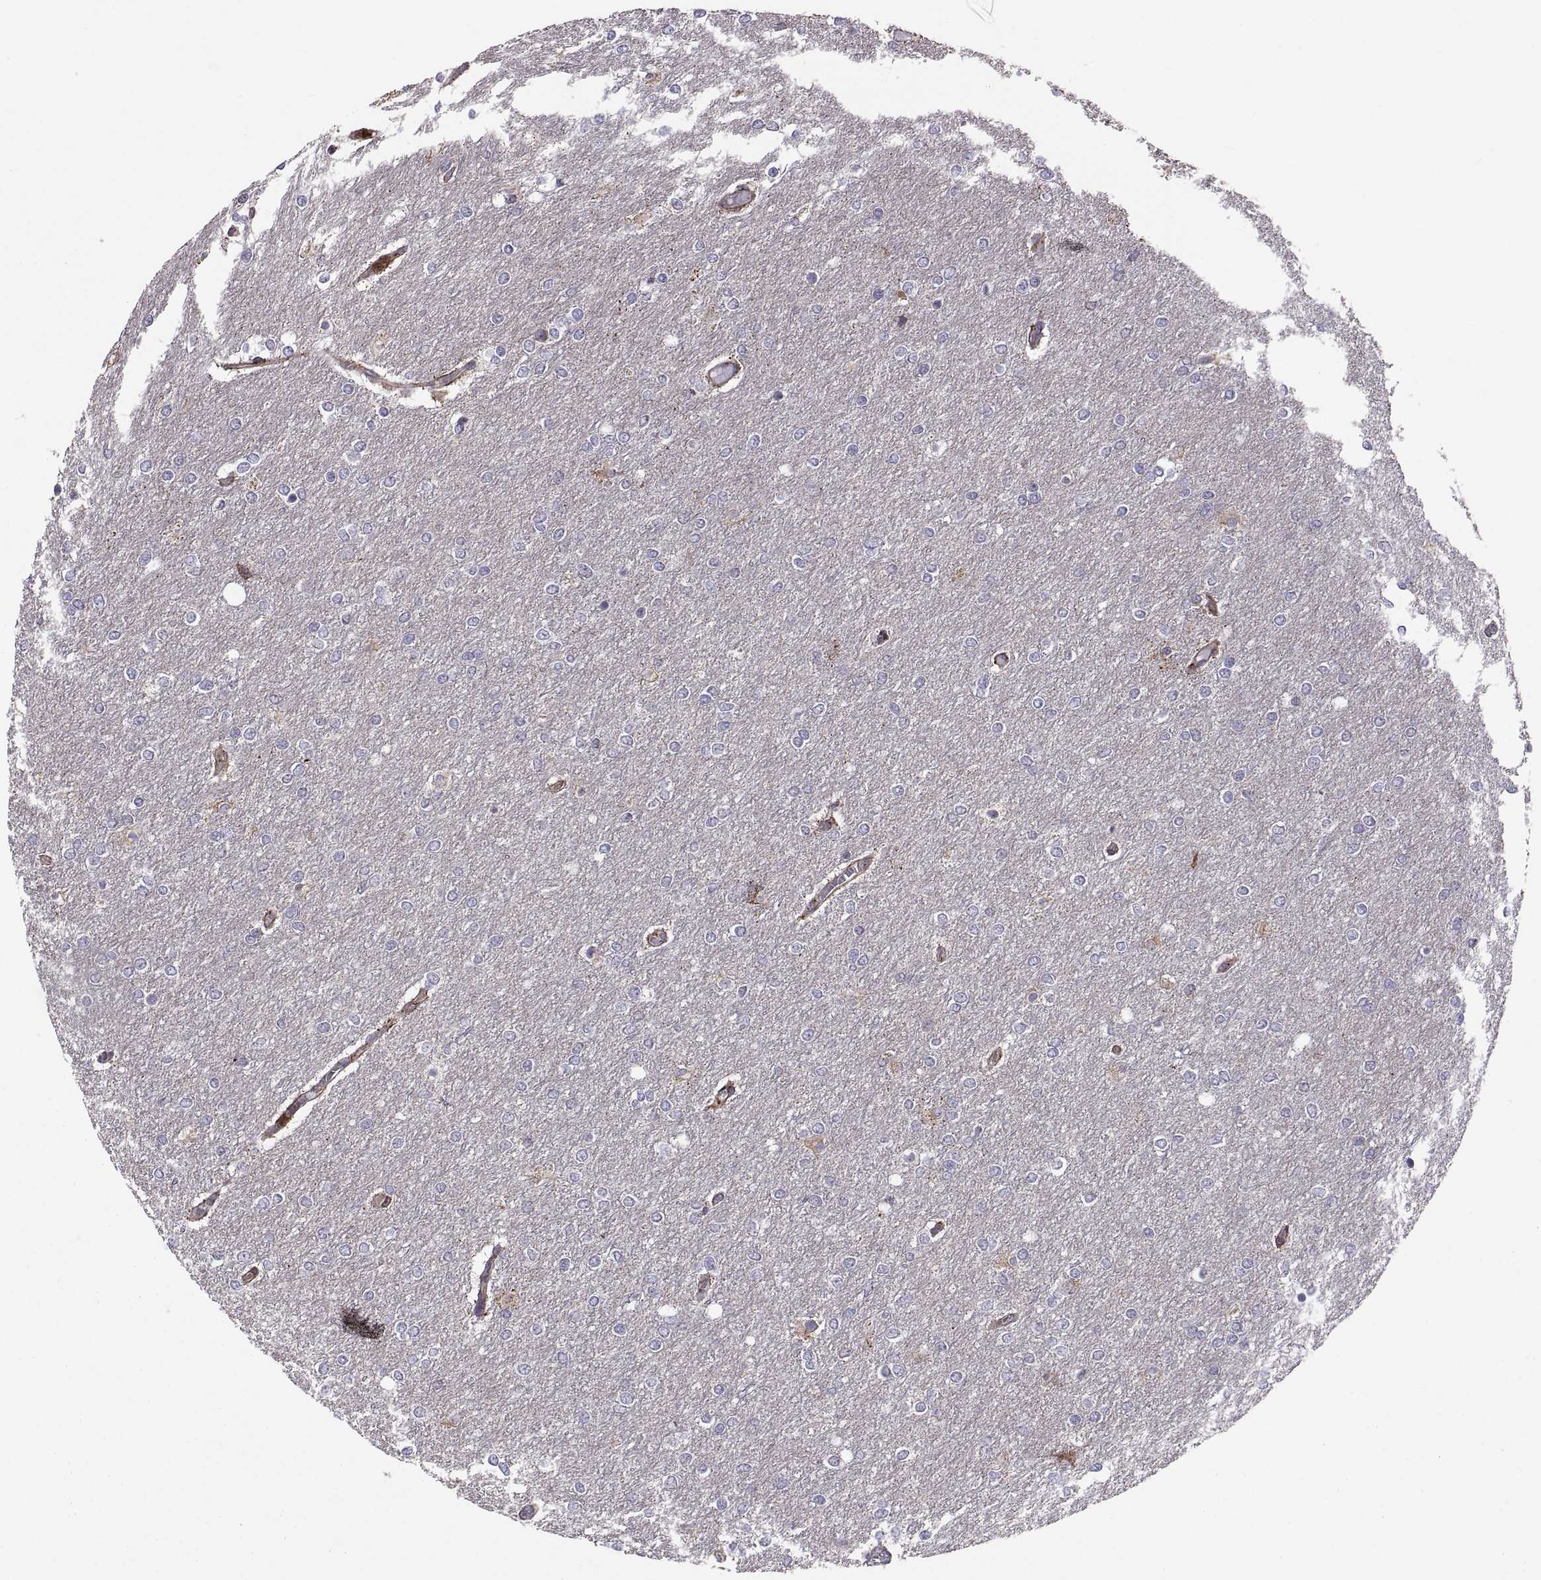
{"staining": {"intensity": "negative", "quantity": "none", "location": "none"}, "tissue": "glioma", "cell_type": "Tumor cells", "image_type": "cancer", "snomed": [{"axis": "morphology", "description": "Glioma, malignant, High grade"}, {"axis": "topography", "description": "Brain"}], "caption": "There is no significant staining in tumor cells of malignant high-grade glioma.", "gene": "TESC", "patient": {"sex": "female", "age": 61}}